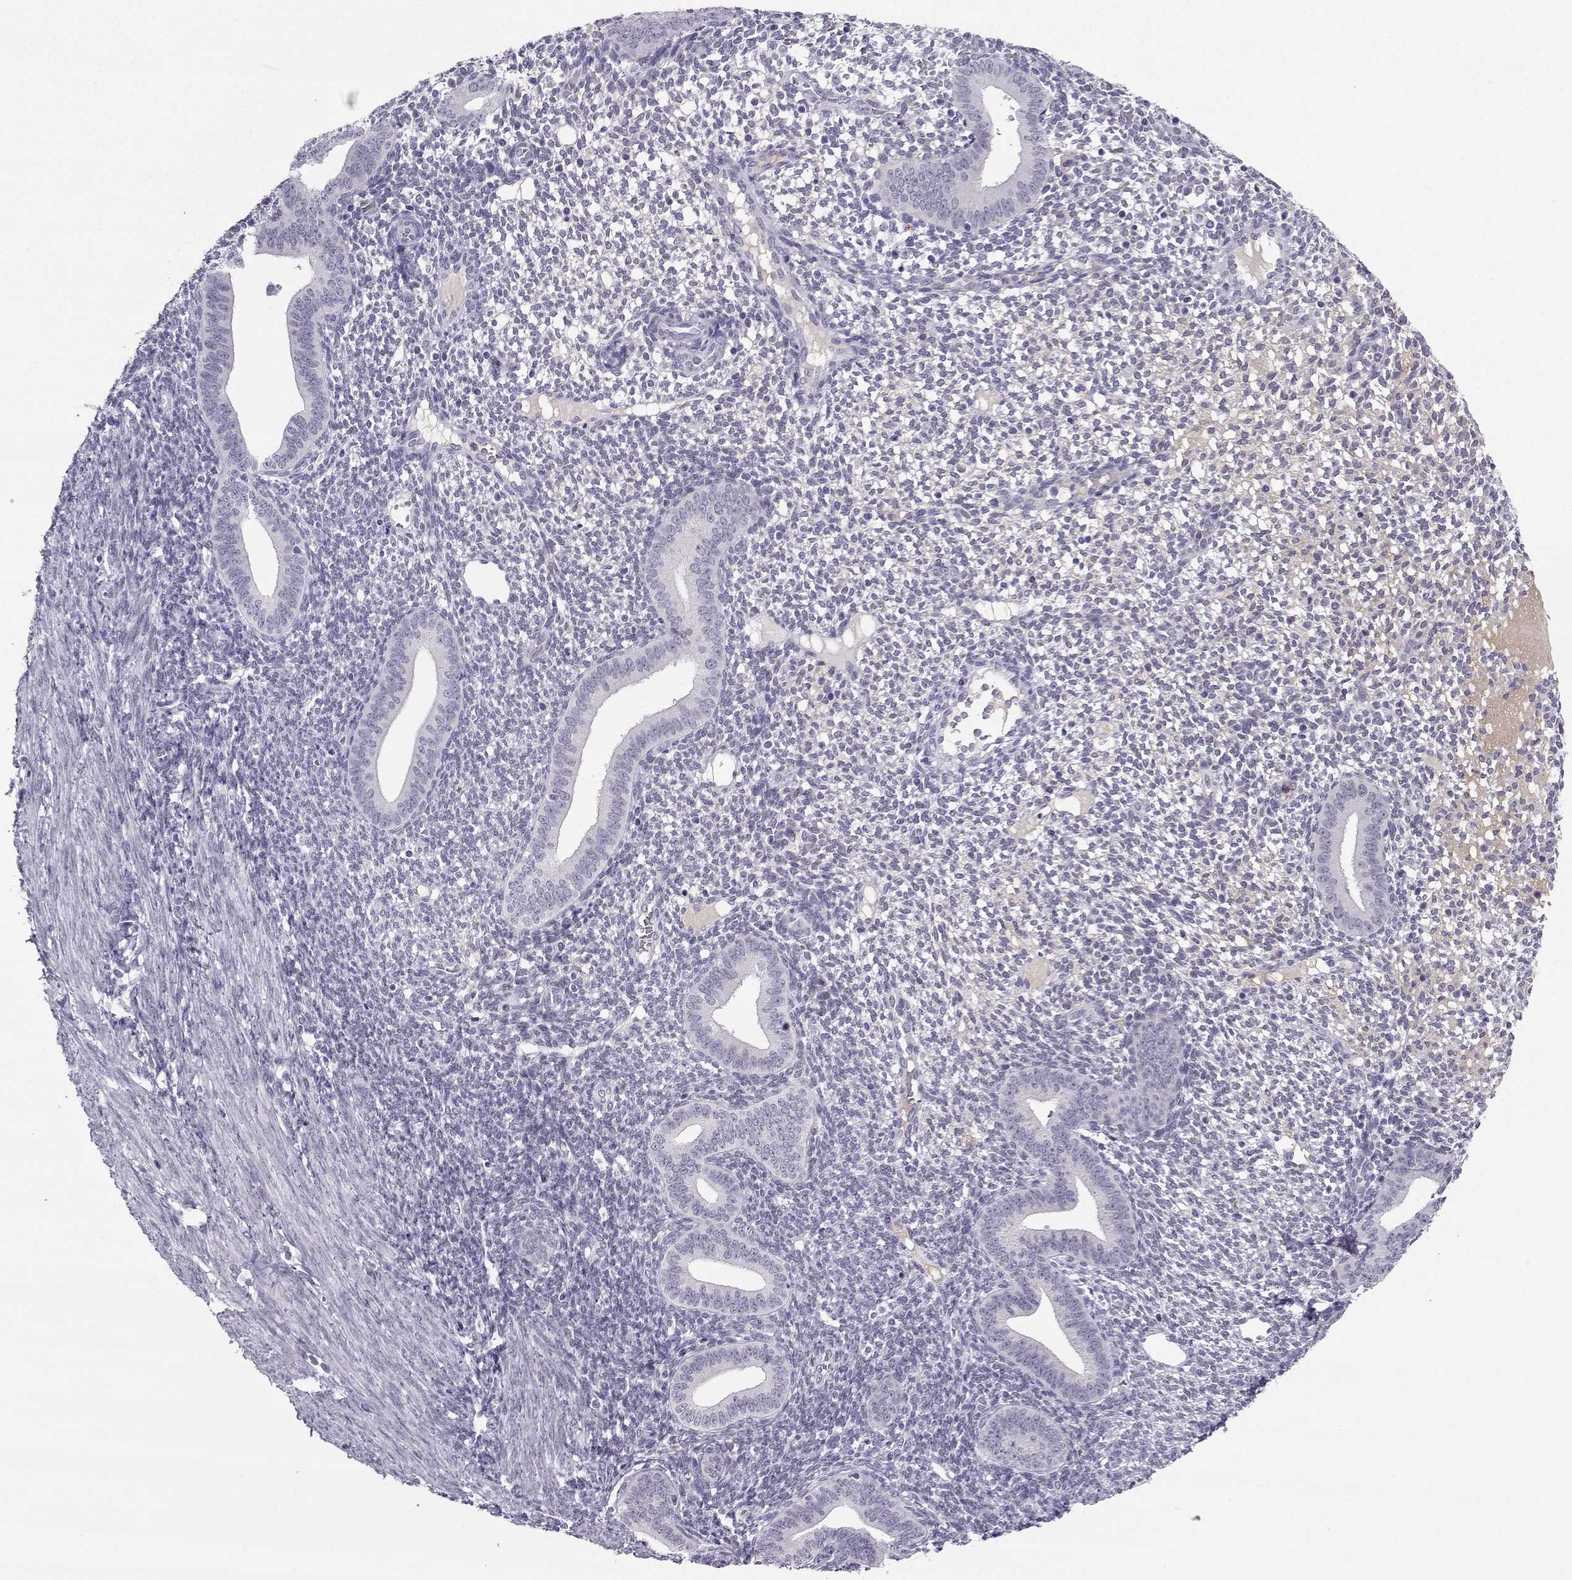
{"staining": {"intensity": "negative", "quantity": "none", "location": "none"}, "tissue": "endometrium", "cell_type": "Cells in endometrial stroma", "image_type": "normal", "snomed": [{"axis": "morphology", "description": "Normal tissue, NOS"}, {"axis": "topography", "description": "Endometrium"}], "caption": "DAB (3,3'-diaminobenzidine) immunohistochemical staining of benign human endometrium shows no significant staining in cells in endometrial stroma. (DAB immunohistochemistry (IHC) with hematoxylin counter stain).", "gene": "LHX1", "patient": {"sex": "female", "age": 40}}